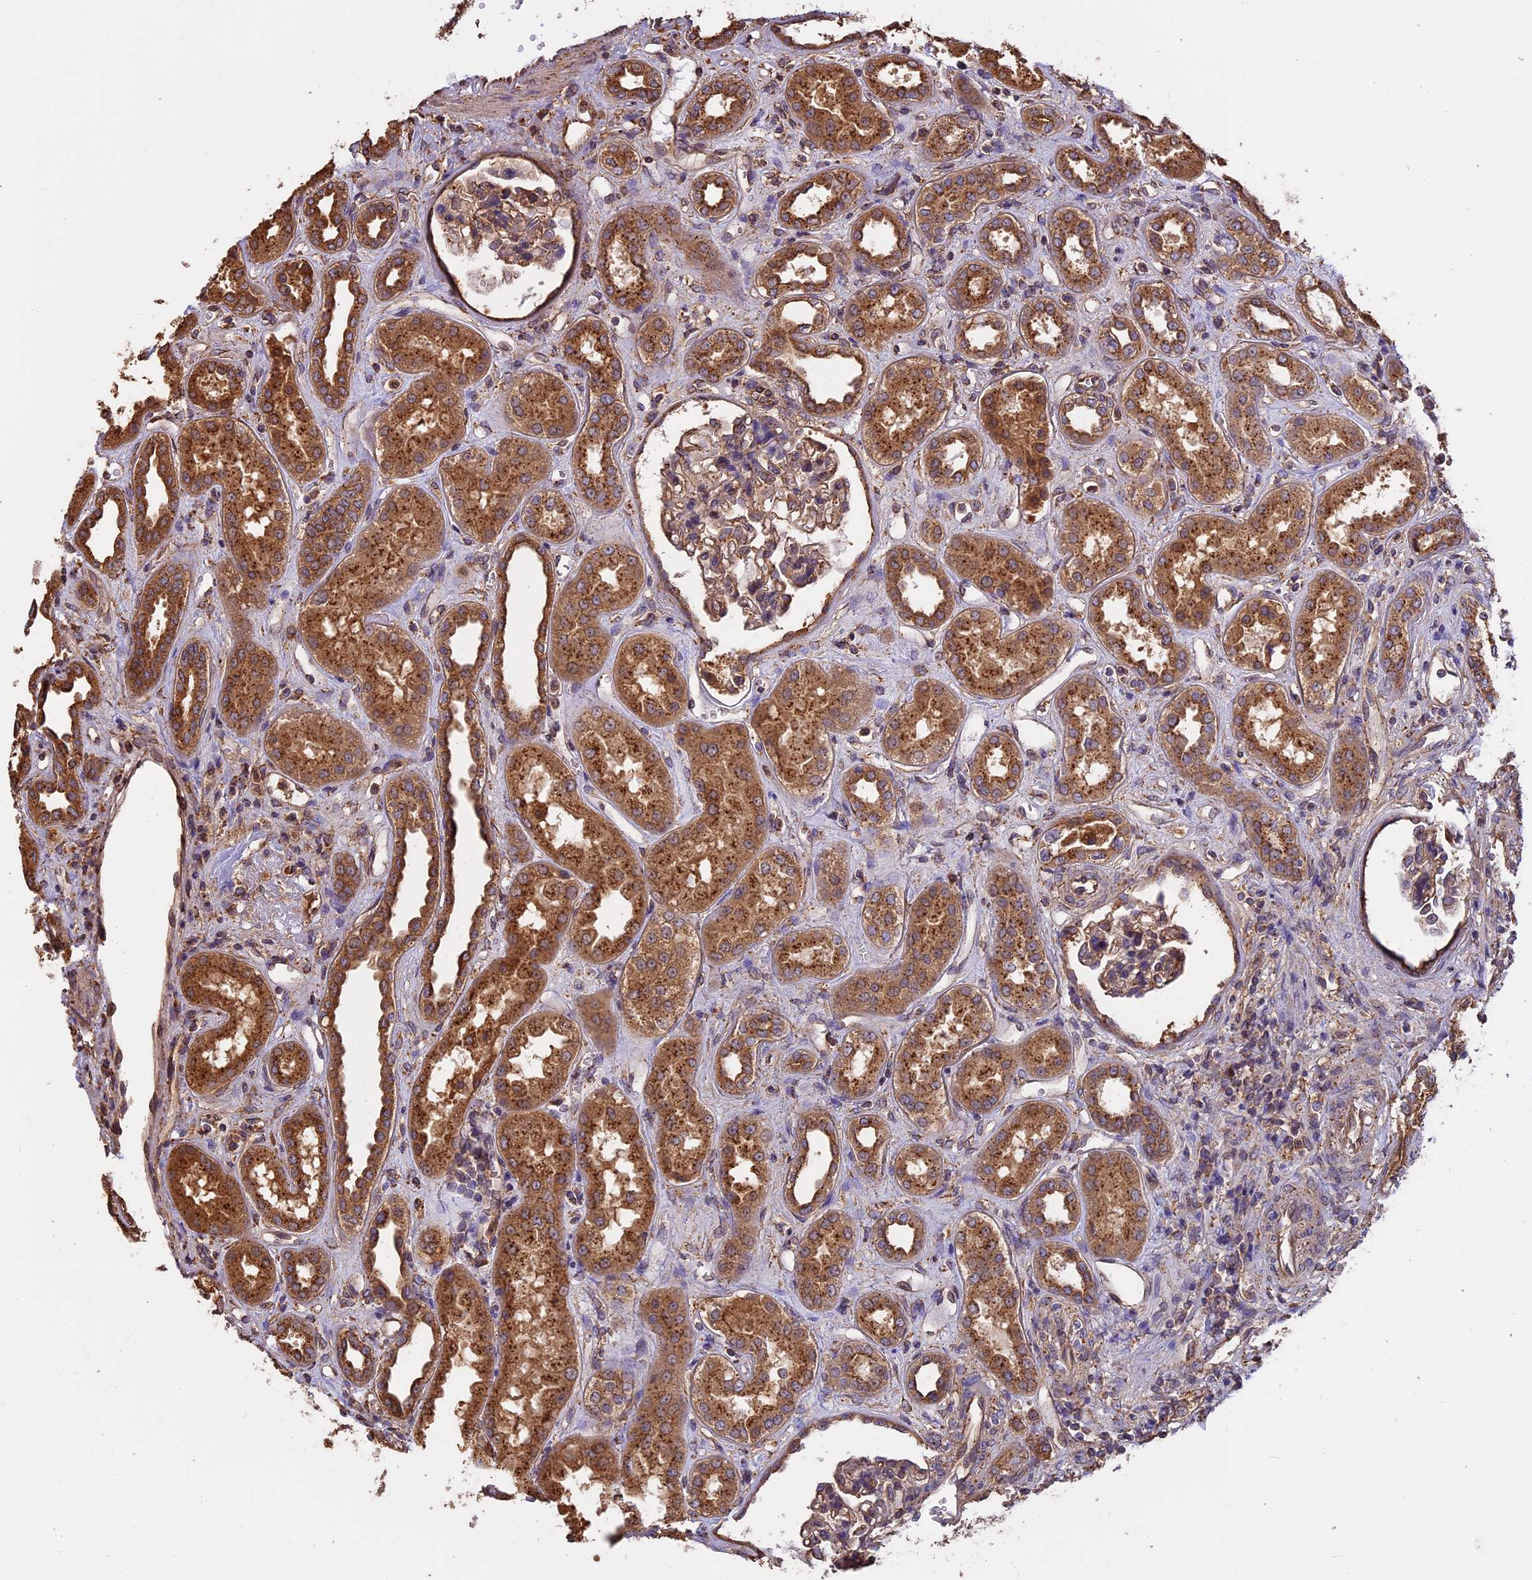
{"staining": {"intensity": "moderate", "quantity": ">75%", "location": "cytoplasmic/membranous"}, "tissue": "kidney", "cell_type": "Cells in glomeruli", "image_type": "normal", "snomed": [{"axis": "morphology", "description": "Normal tissue, NOS"}, {"axis": "topography", "description": "Kidney"}], "caption": "Protein expression analysis of benign human kidney reveals moderate cytoplasmic/membranous expression in about >75% of cells in glomeruli.", "gene": "CHMP2A", "patient": {"sex": "male", "age": 59}}